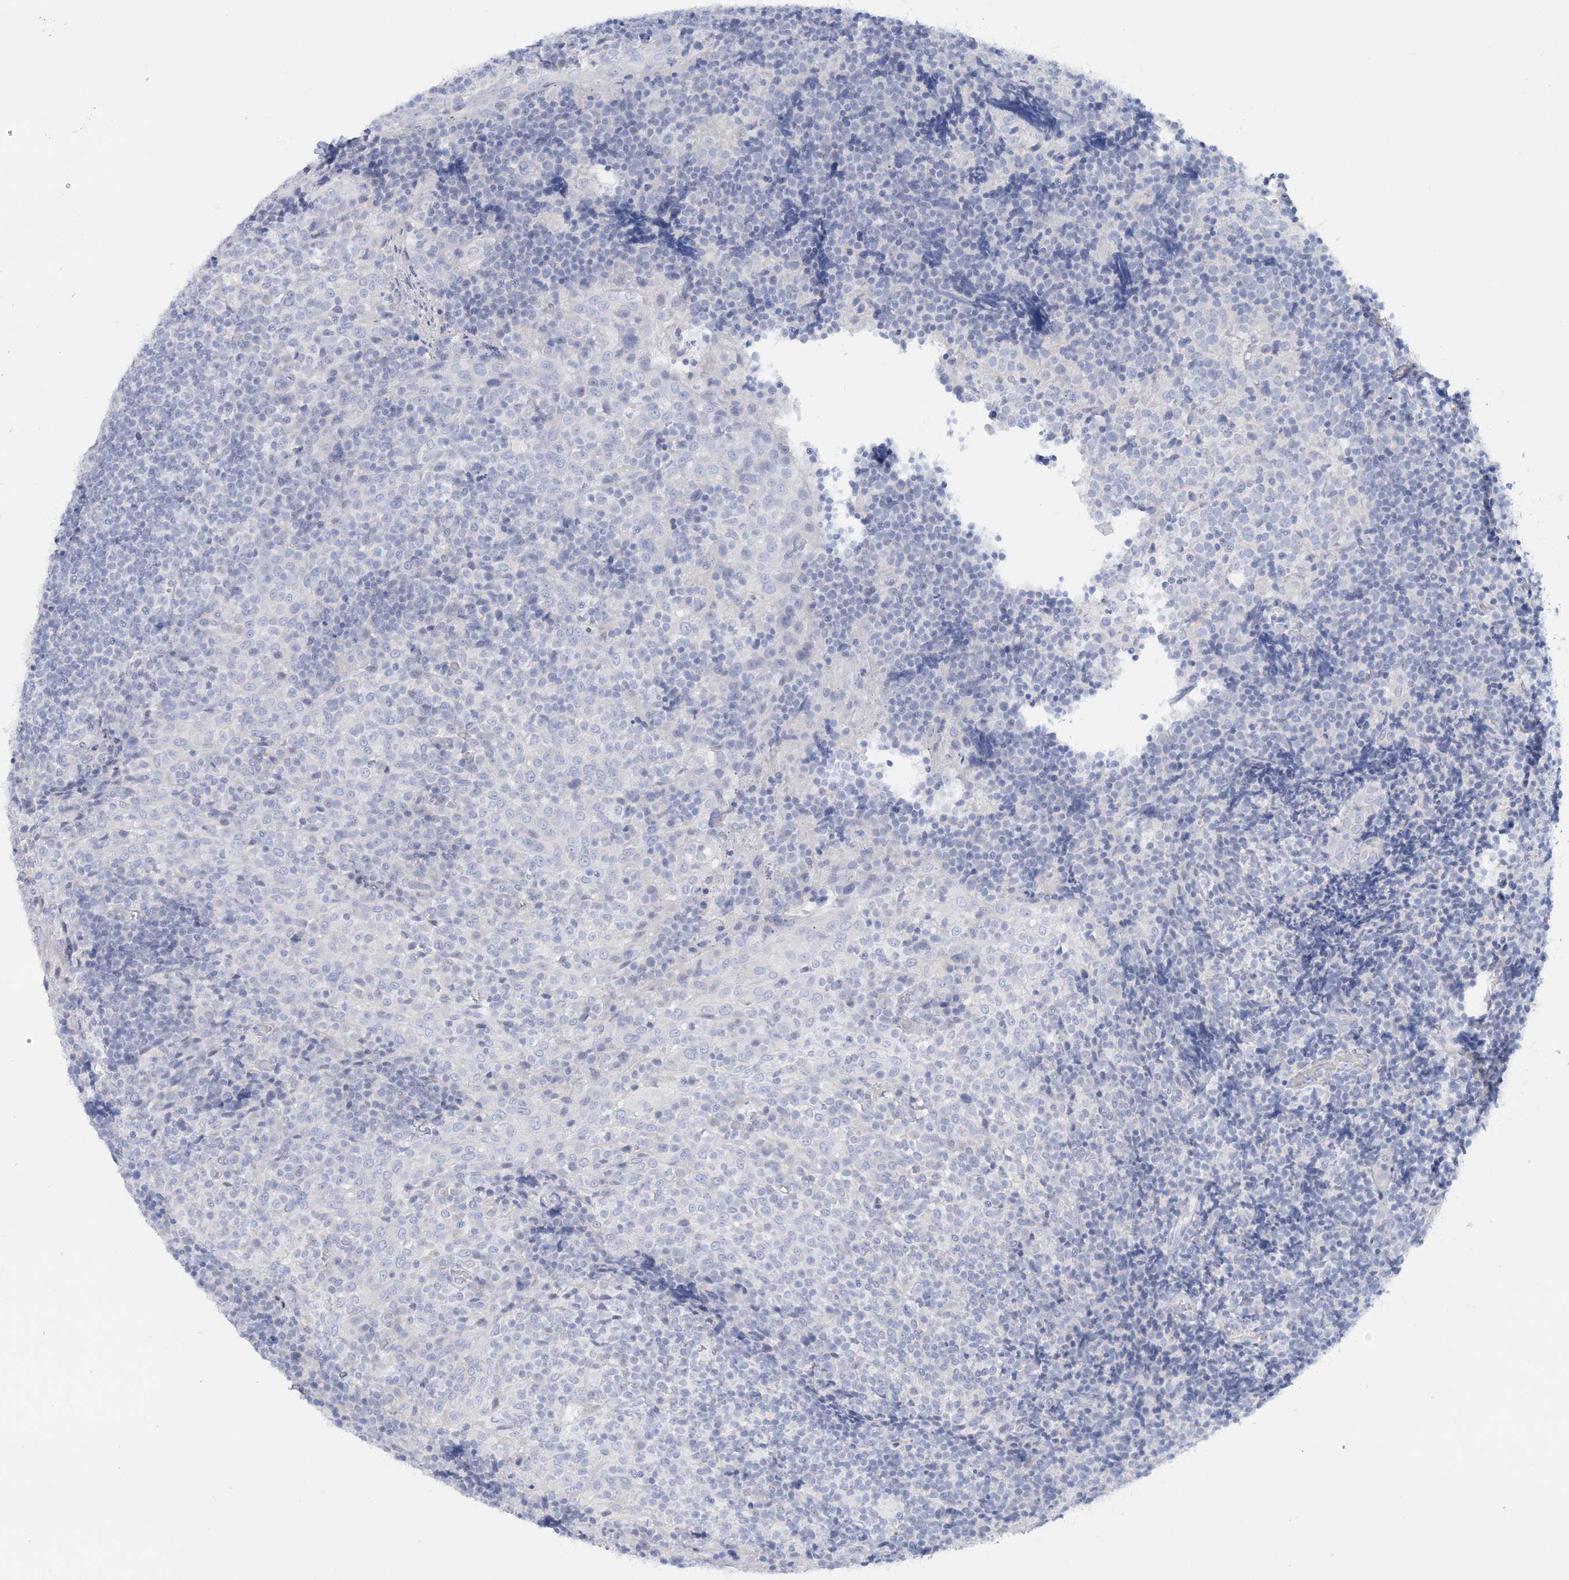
{"staining": {"intensity": "negative", "quantity": "none", "location": "none"}, "tissue": "tonsil", "cell_type": "Germinal center cells", "image_type": "normal", "snomed": [{"axis": "morphology", "description": "Normal tissue, NOS"}, {"axis": "topography", "description": "Tonsil"}], "caption": "Germinal center cells show no significant protein expression in normal tonsil. (Immunohistochemistry, brightfield microscopy, high magnification).", "gene": "ENSG00000288637", "patient": {"sex": "female", "age": 19}}